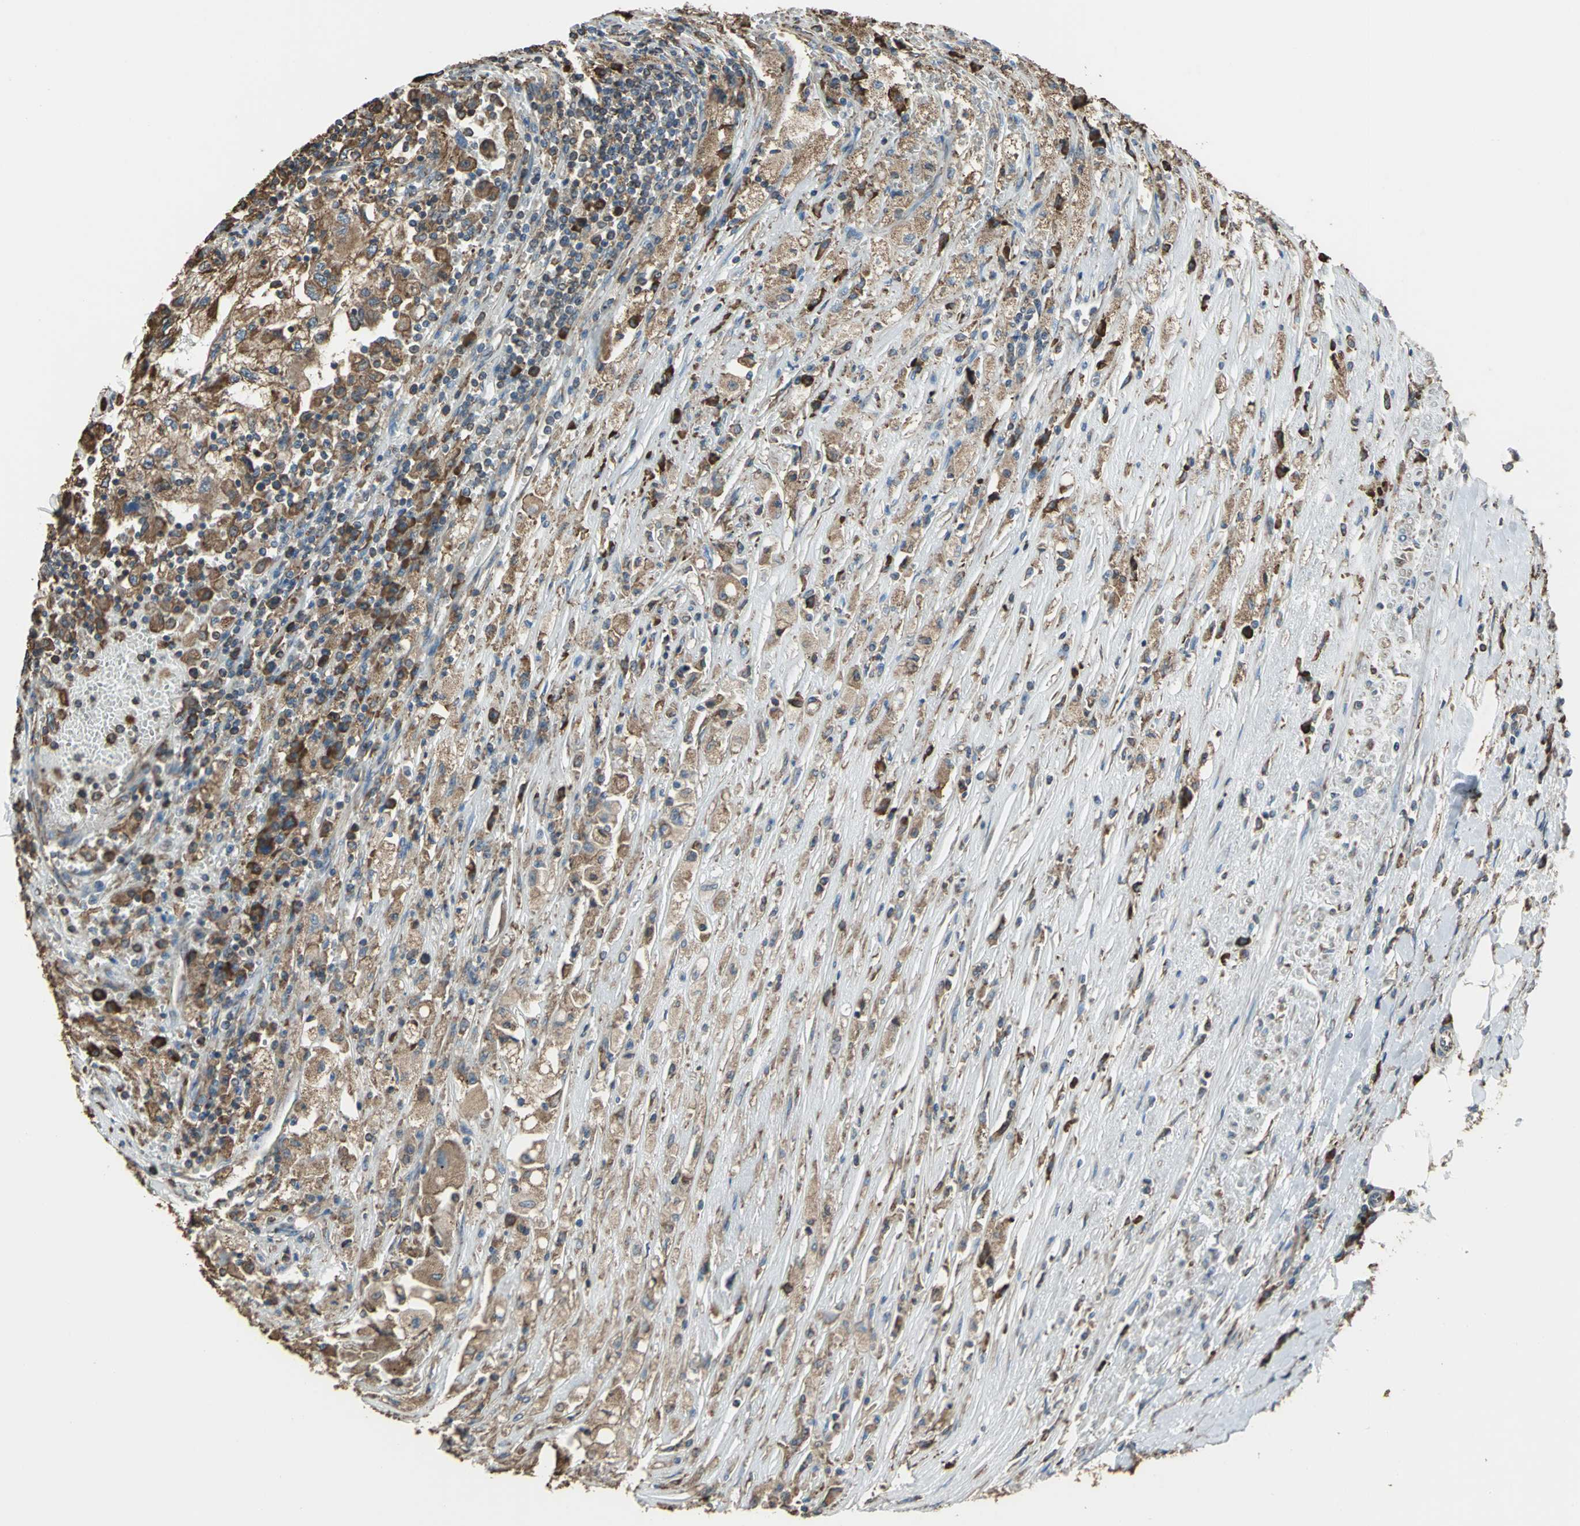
{"staining": {"intensity": "strong", "quantity": ">75%", "location": "cytoplasmic/membranous"}, "tissue": "renal cancer", "cell_type": "Tumor cells", "image_type": "cancer", "snomed": [{"axis": "morphology", "description": "Normal tissue, NOS"}, {"axis": "morphology", "description": "Adenocarcinoma, NOS"}, {"axis": "topography", "description": "Kidney"}], "caption": "Protein expression analysis of human adenocarcinoma (renal) reveals strong cytoplasmic/membranous staining in approximately >75% of tumor cells. (brown staining indicates protein expression, while blue staining denotes nuclei).", "gene": "GPANK1", "patient": {"sex": "male", "age": 71}}